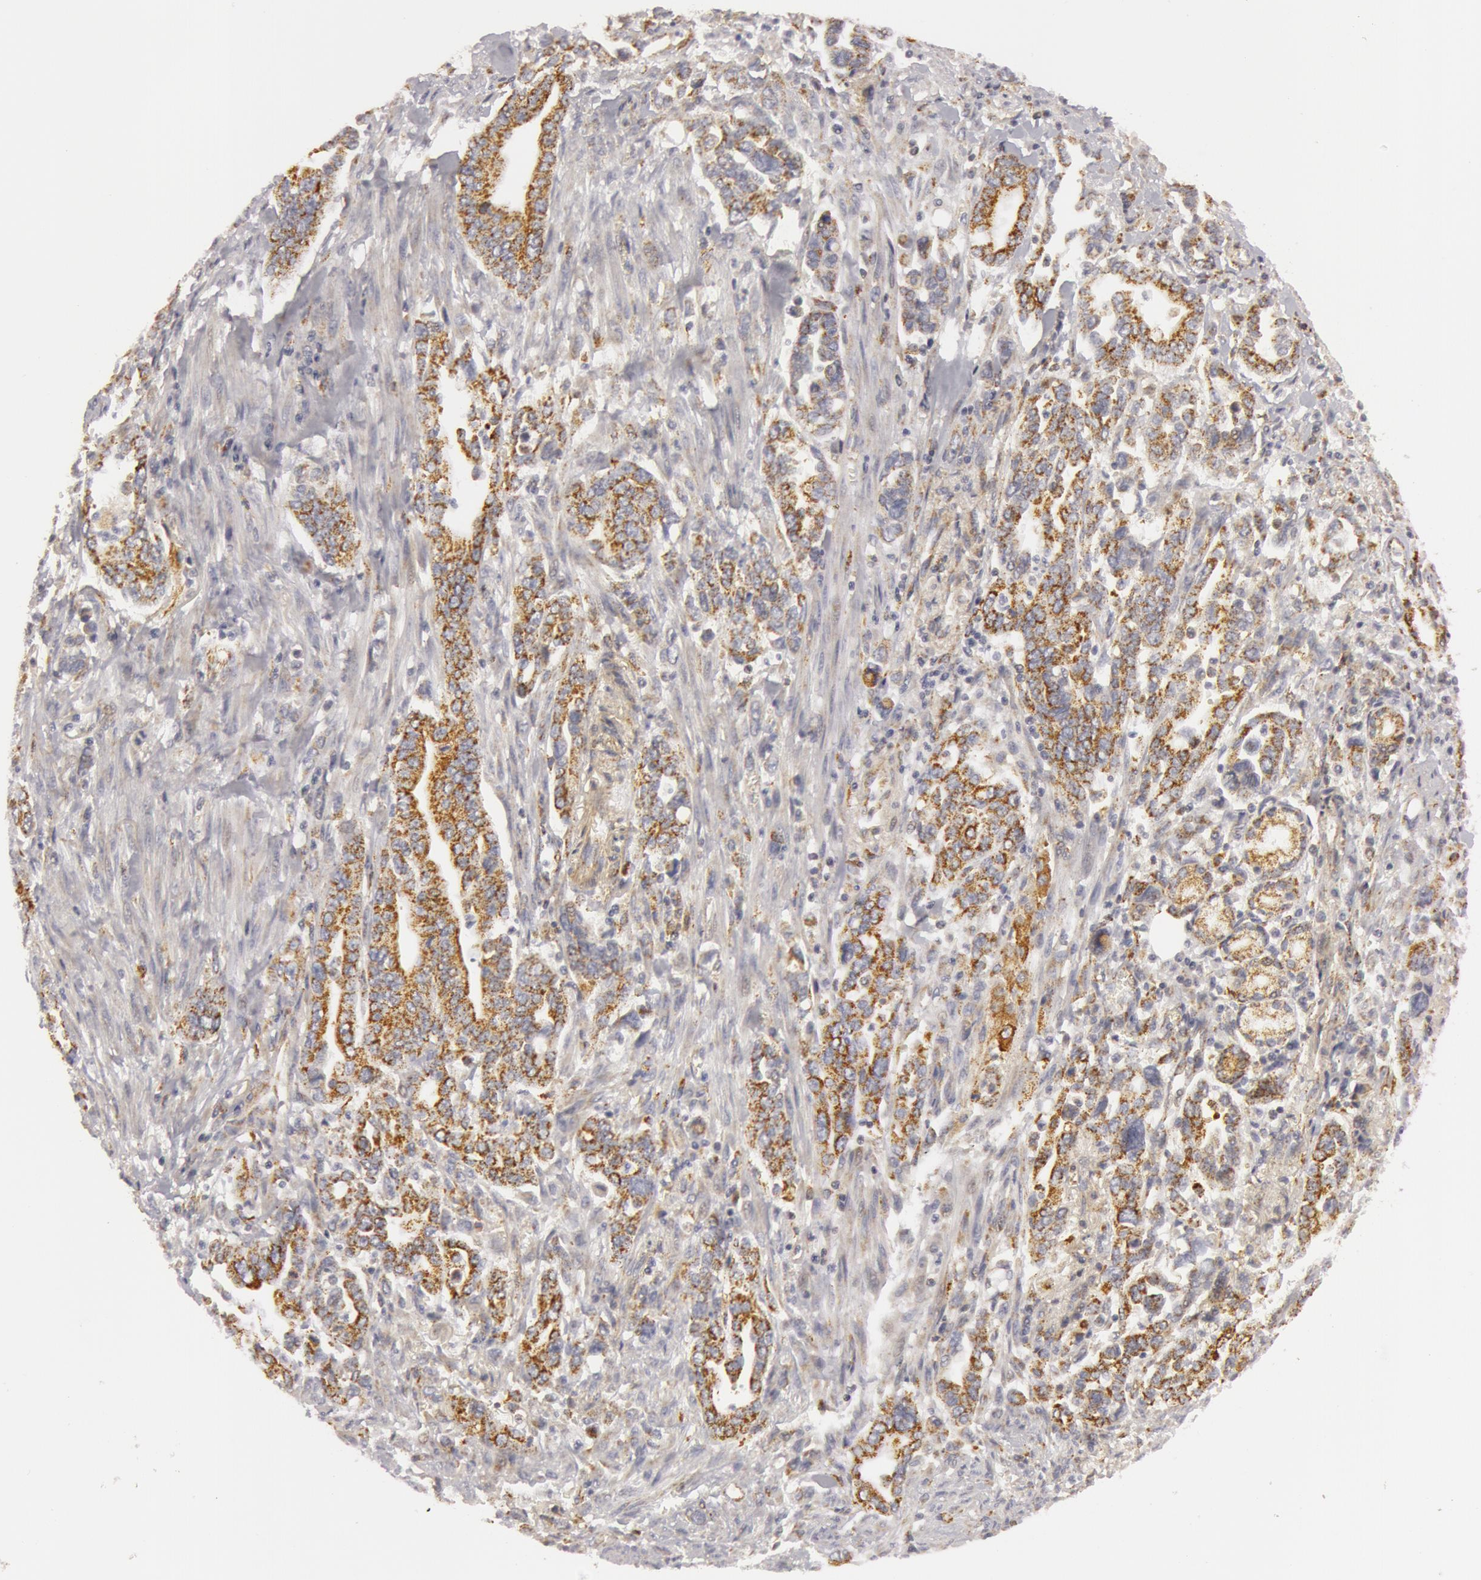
{"staining": {"intensity": "moderate", "quantity": ">75%", "location": "cytoplasmic/membranous"}, "tissue": "pancreatic cancer", "cell_type": "Tumor cells", "image_type": "cancer", "snomed": [{"axis": "morphology", "description": "Adenocarcinoma, NOS"}, {"axis": "topography", "description": "Pancreas"}], "caption": "Pancreatic adenocarcinoma stained for a protein (brown) displays moderate cytoplasmic/membranous positive expression in approximately >75% of tumor cells.", "gene": "C7", "patient": {"sex": "female", "age": 57}}